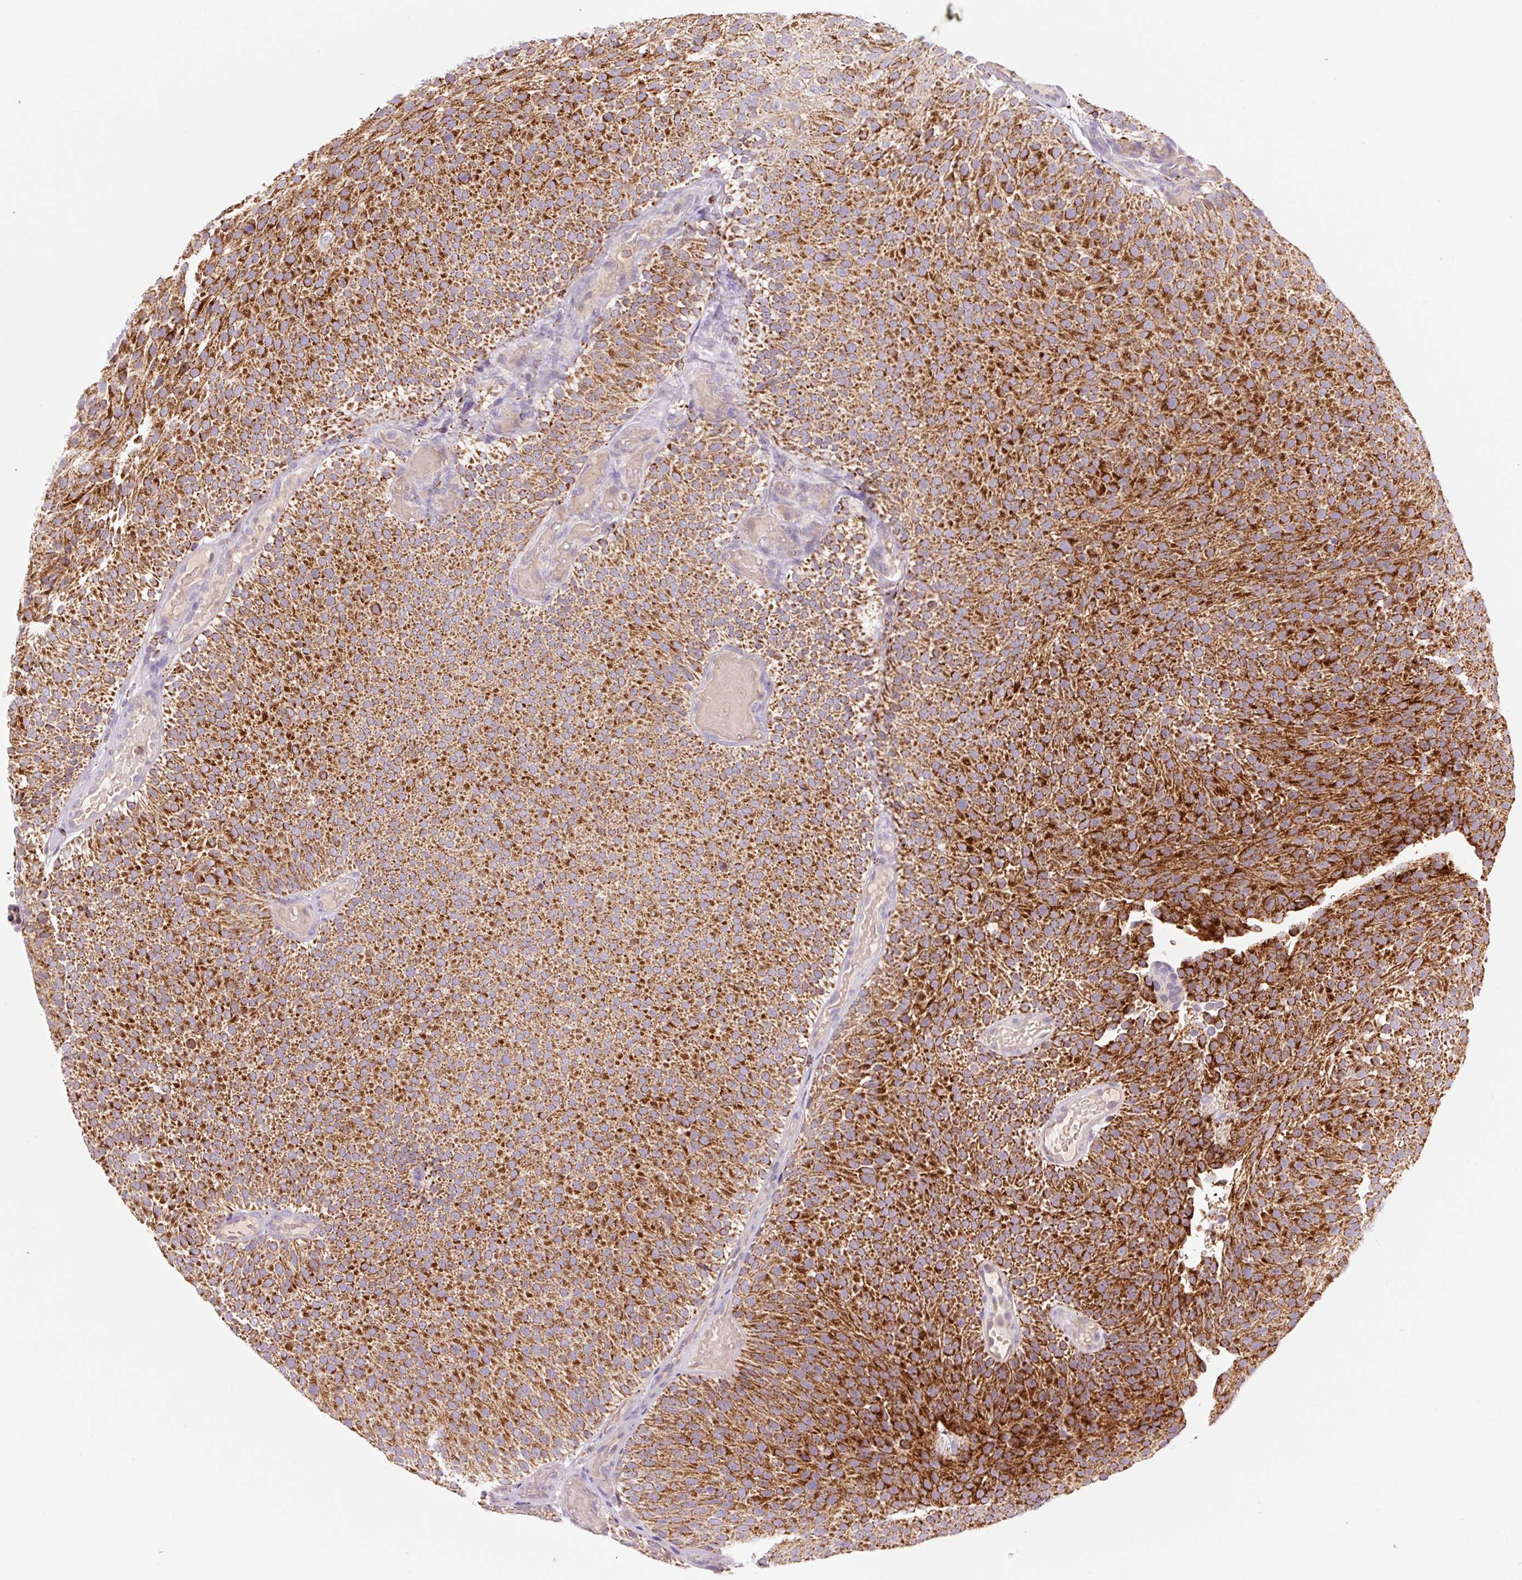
{"staining": {"intensity": "strong", "quantity": ">75%", "location": "cytoplasmic/membranous"}, "tissue": "urothelial cancer", "cell_type": "Tumor cells", "image_type": "cancer", "snomed": [{"axis": "morphology", "description": "Urothelial carcinoma, Low grade"}, {"axis": "topography", "description": "Urinary bladder"}], "caption": "Brown immunohistochemical staining in human urothelial cancer shows strong cytoplasmic/membranous expression in about >75% of tumor cells.", "gene": "PCK2", "patient": {"sex": "male", "age": 78}}